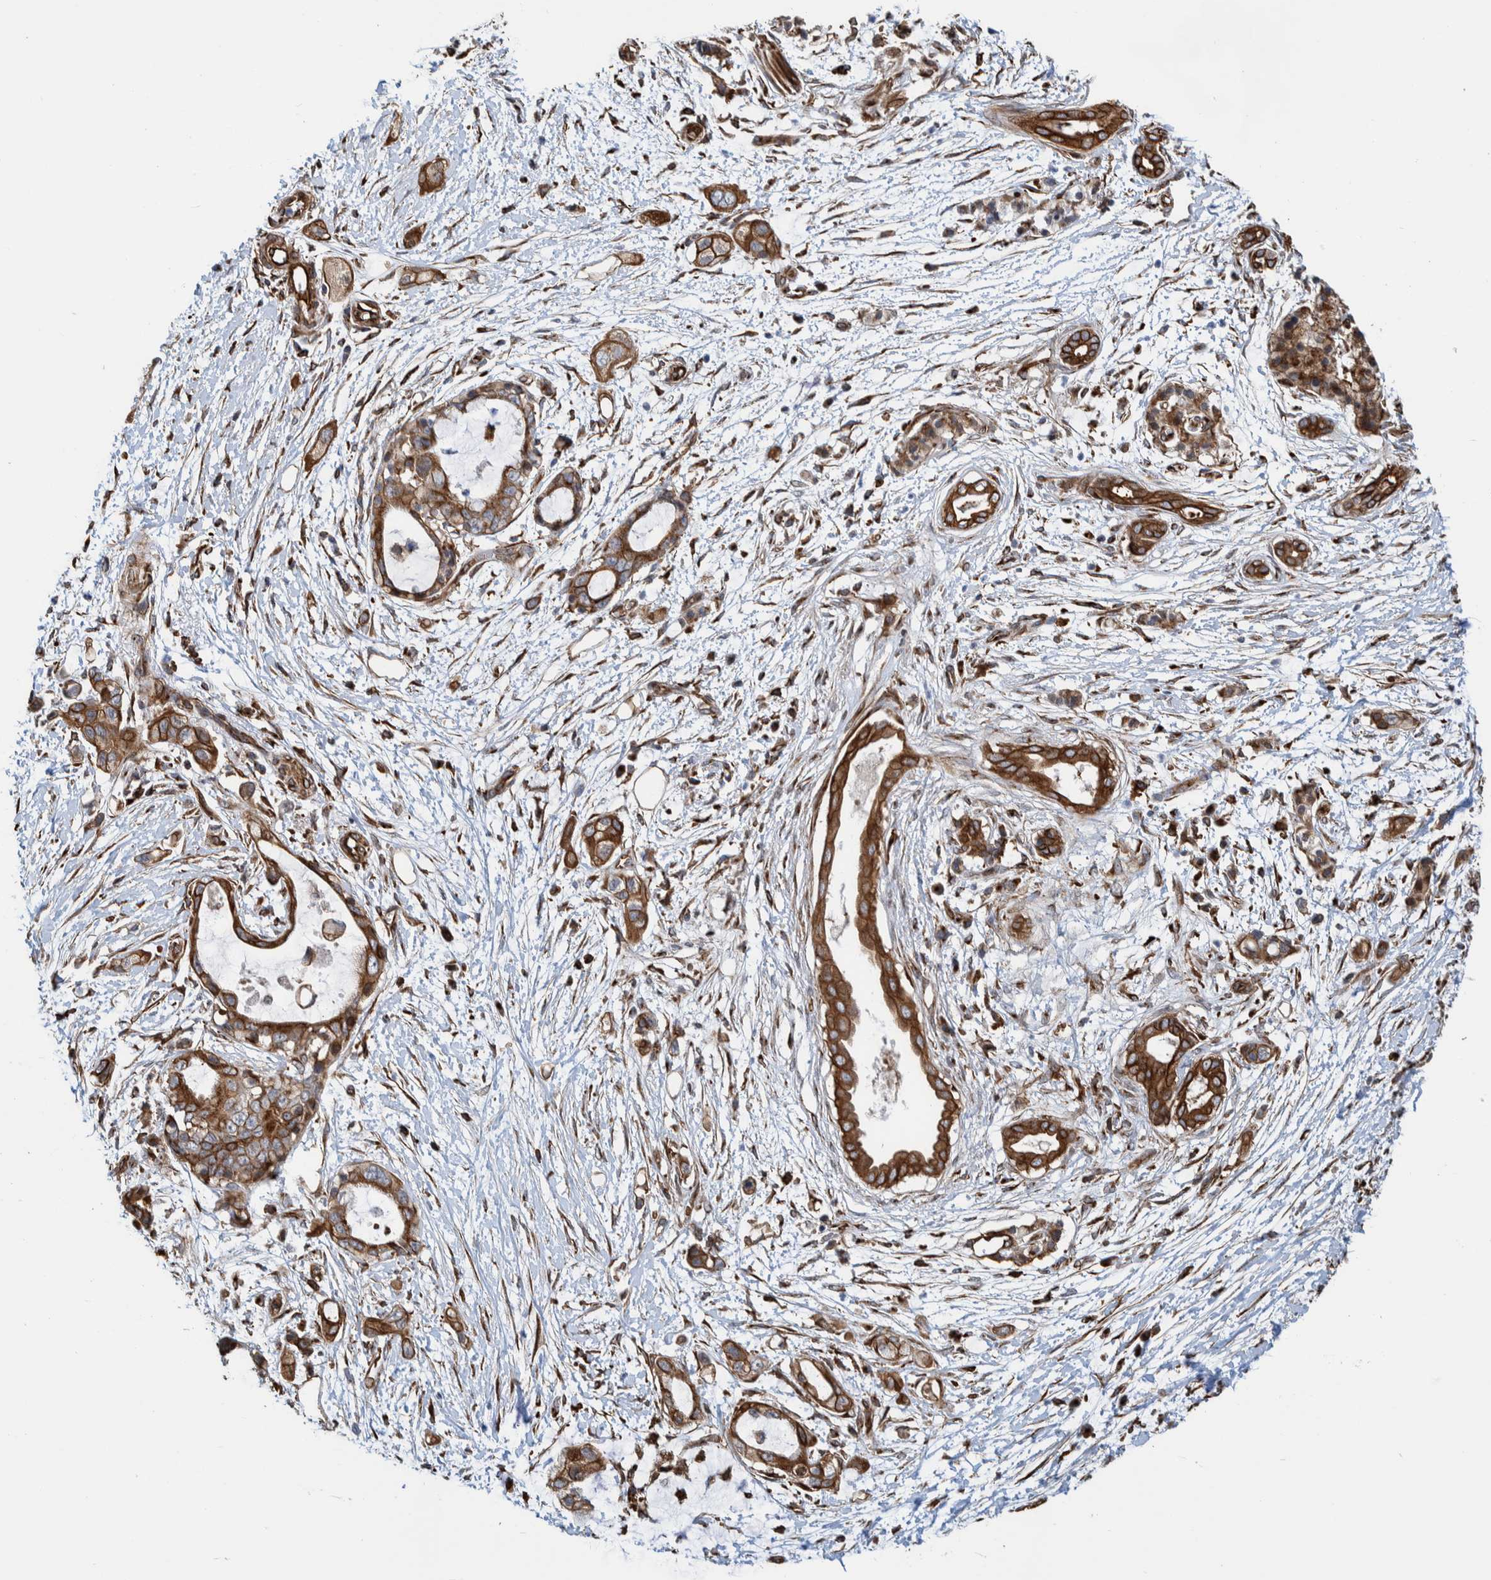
{"staining": {"intensity": "strong", "quantity": "25%-75%", "location": "cytoplasmic/membranous"}, "tissue": "pancreatic cancer", "cell_type": "Tumor cells", "image_type": "cancer", "snomed": [{"axis": "morphology", "description": "Adenocarcinoma, NOS"}, {"axis": "topography", "description": "Pancreas"}], "caption": "Pancreatic cancer stained with a protein marker displays strong staining in tumor cells.", "gene": "CCDC57", "patient": {"sex": "male", "age": 59}}